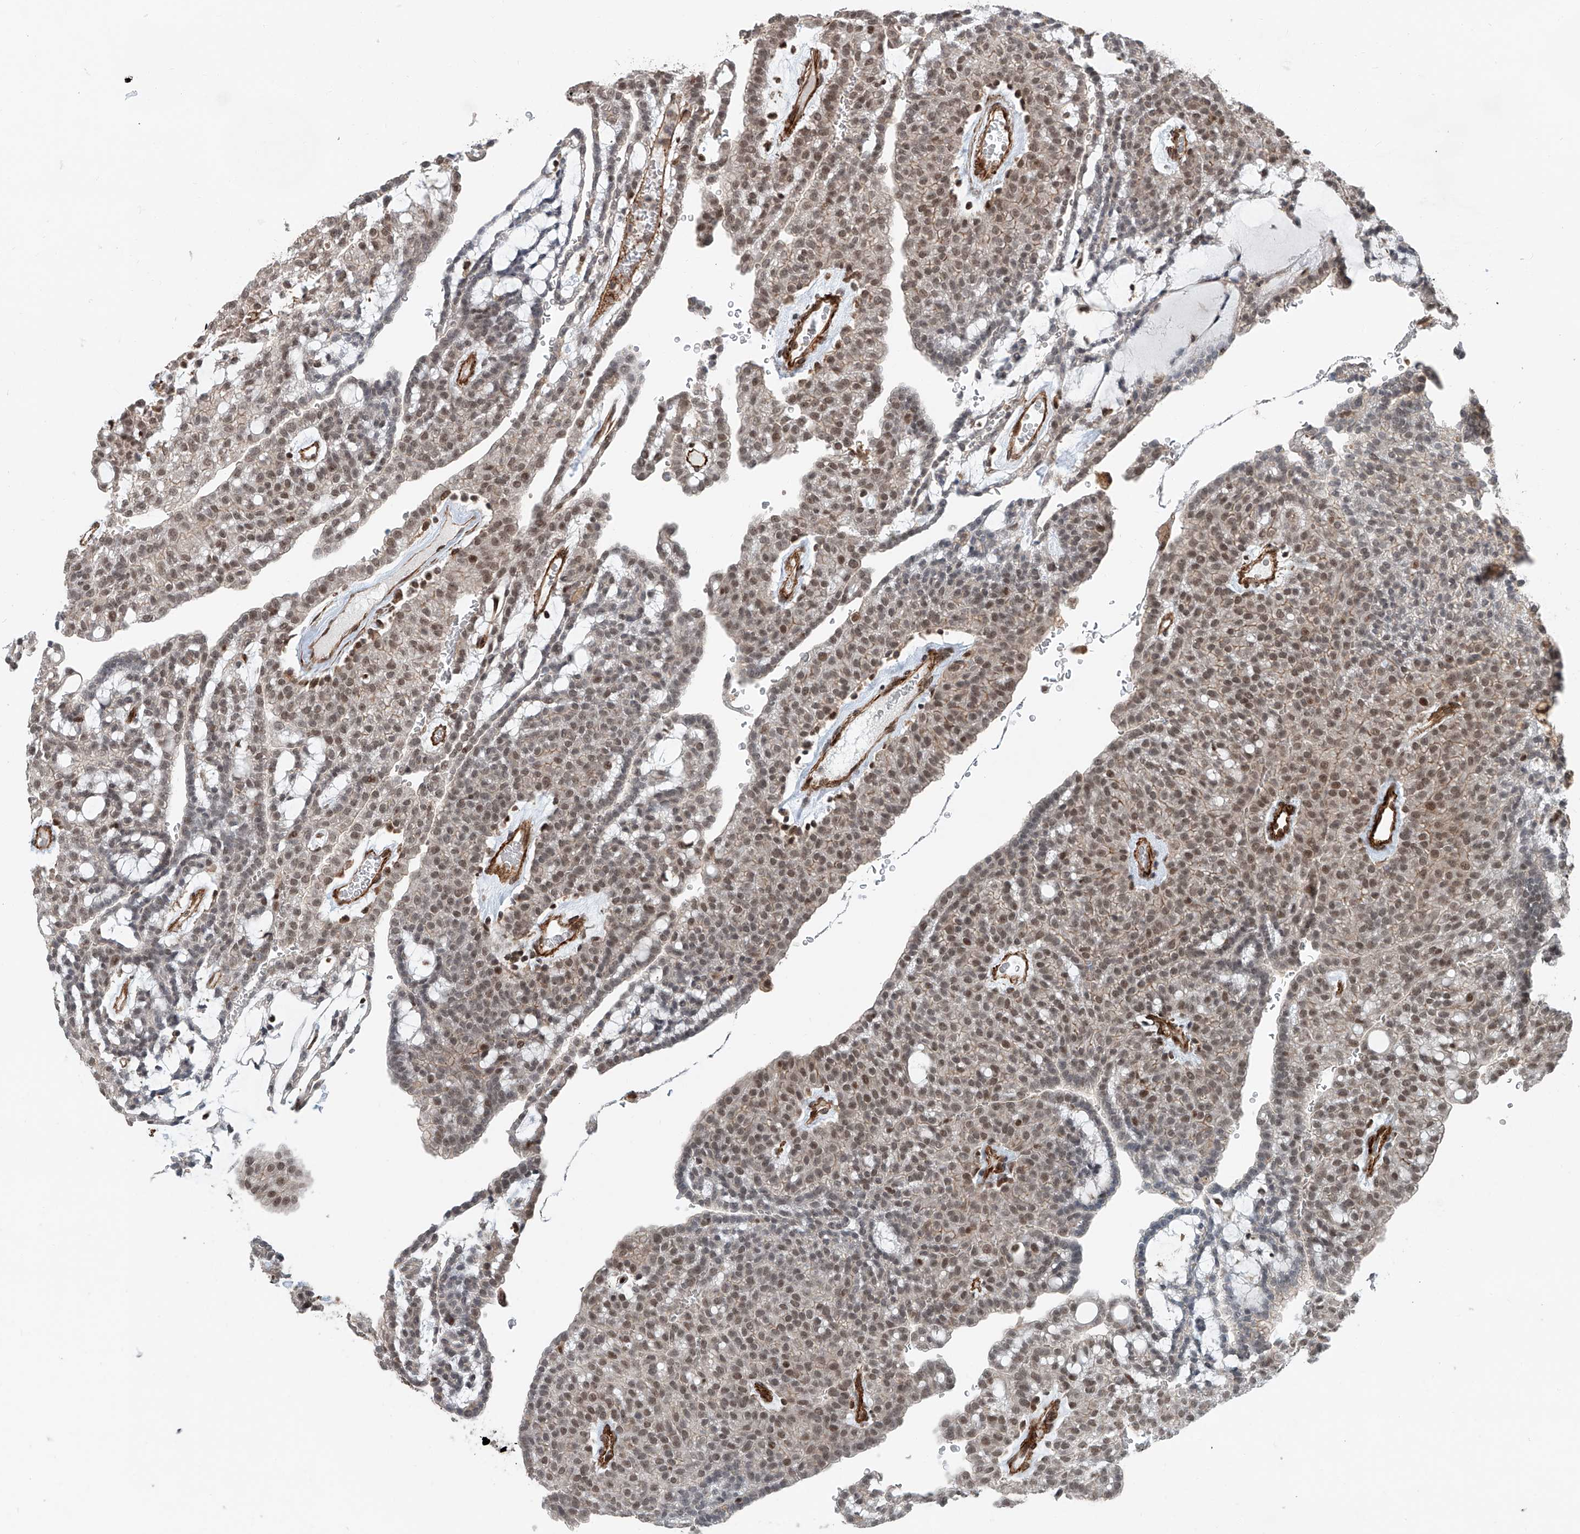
{"staining": {"intensity": "weak", "quantity": "25%-75%", "location": "nuclear"}, "tissue": "renal cancer", "cell_type": "Tumor cells", "image_type": "cancer", "snomed": [{"axis": "morphology", "description": "Adenocarcinoma, NOS"}, {"axis": "topography", "description": "Kidney"}], "caption": "This is a photomicrograph of immunohistochemistry (IHC) staining of adenocarcinoma (renal), which shows weak expression in the nuclear of tumor cells.", "gene": "SDE2", "patient": {"sex": "male", "age": 63}}